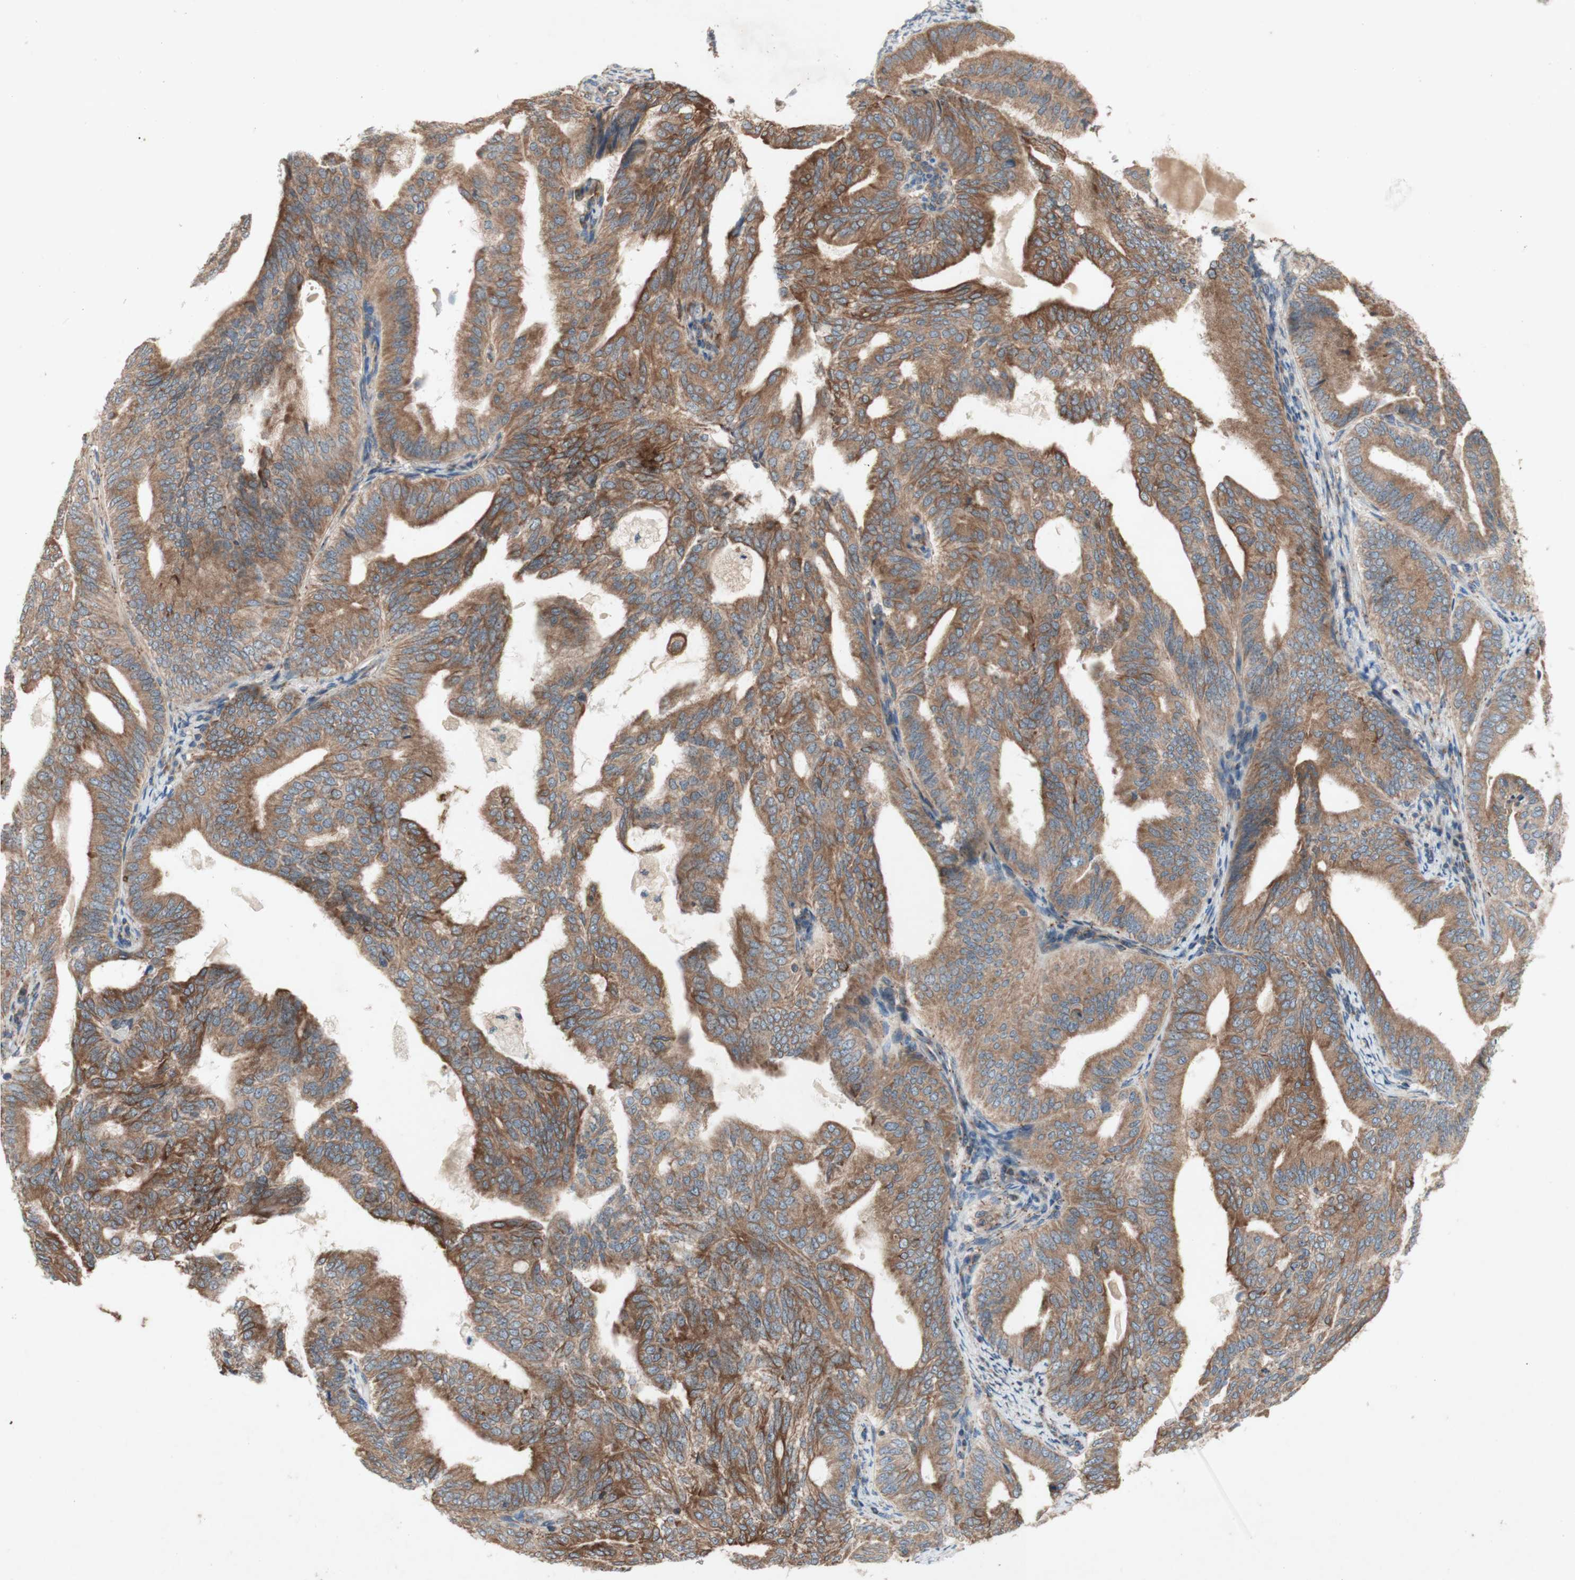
{"staining": {"intensity": "moderate", "quantity": ">75%", "location": "cytoplasmic/membranous"}, "tissue": "endometrial cancer", "cell_type": "Tumor cells", "image_type": "cancer", "snomed": [{"axis": "morphology", "description": "Adenocarcinoma, NOS"}, {"axis": "topography", "description": "Endometrium"}], "caption": "A brown stain labels moderate cytoplasmic/membranous staining of a protein in endometrial cancer (adenocarcinoma) tumor cells.", "gene": "SOCS2", "patient": {"sex": "female", "age": 58}}